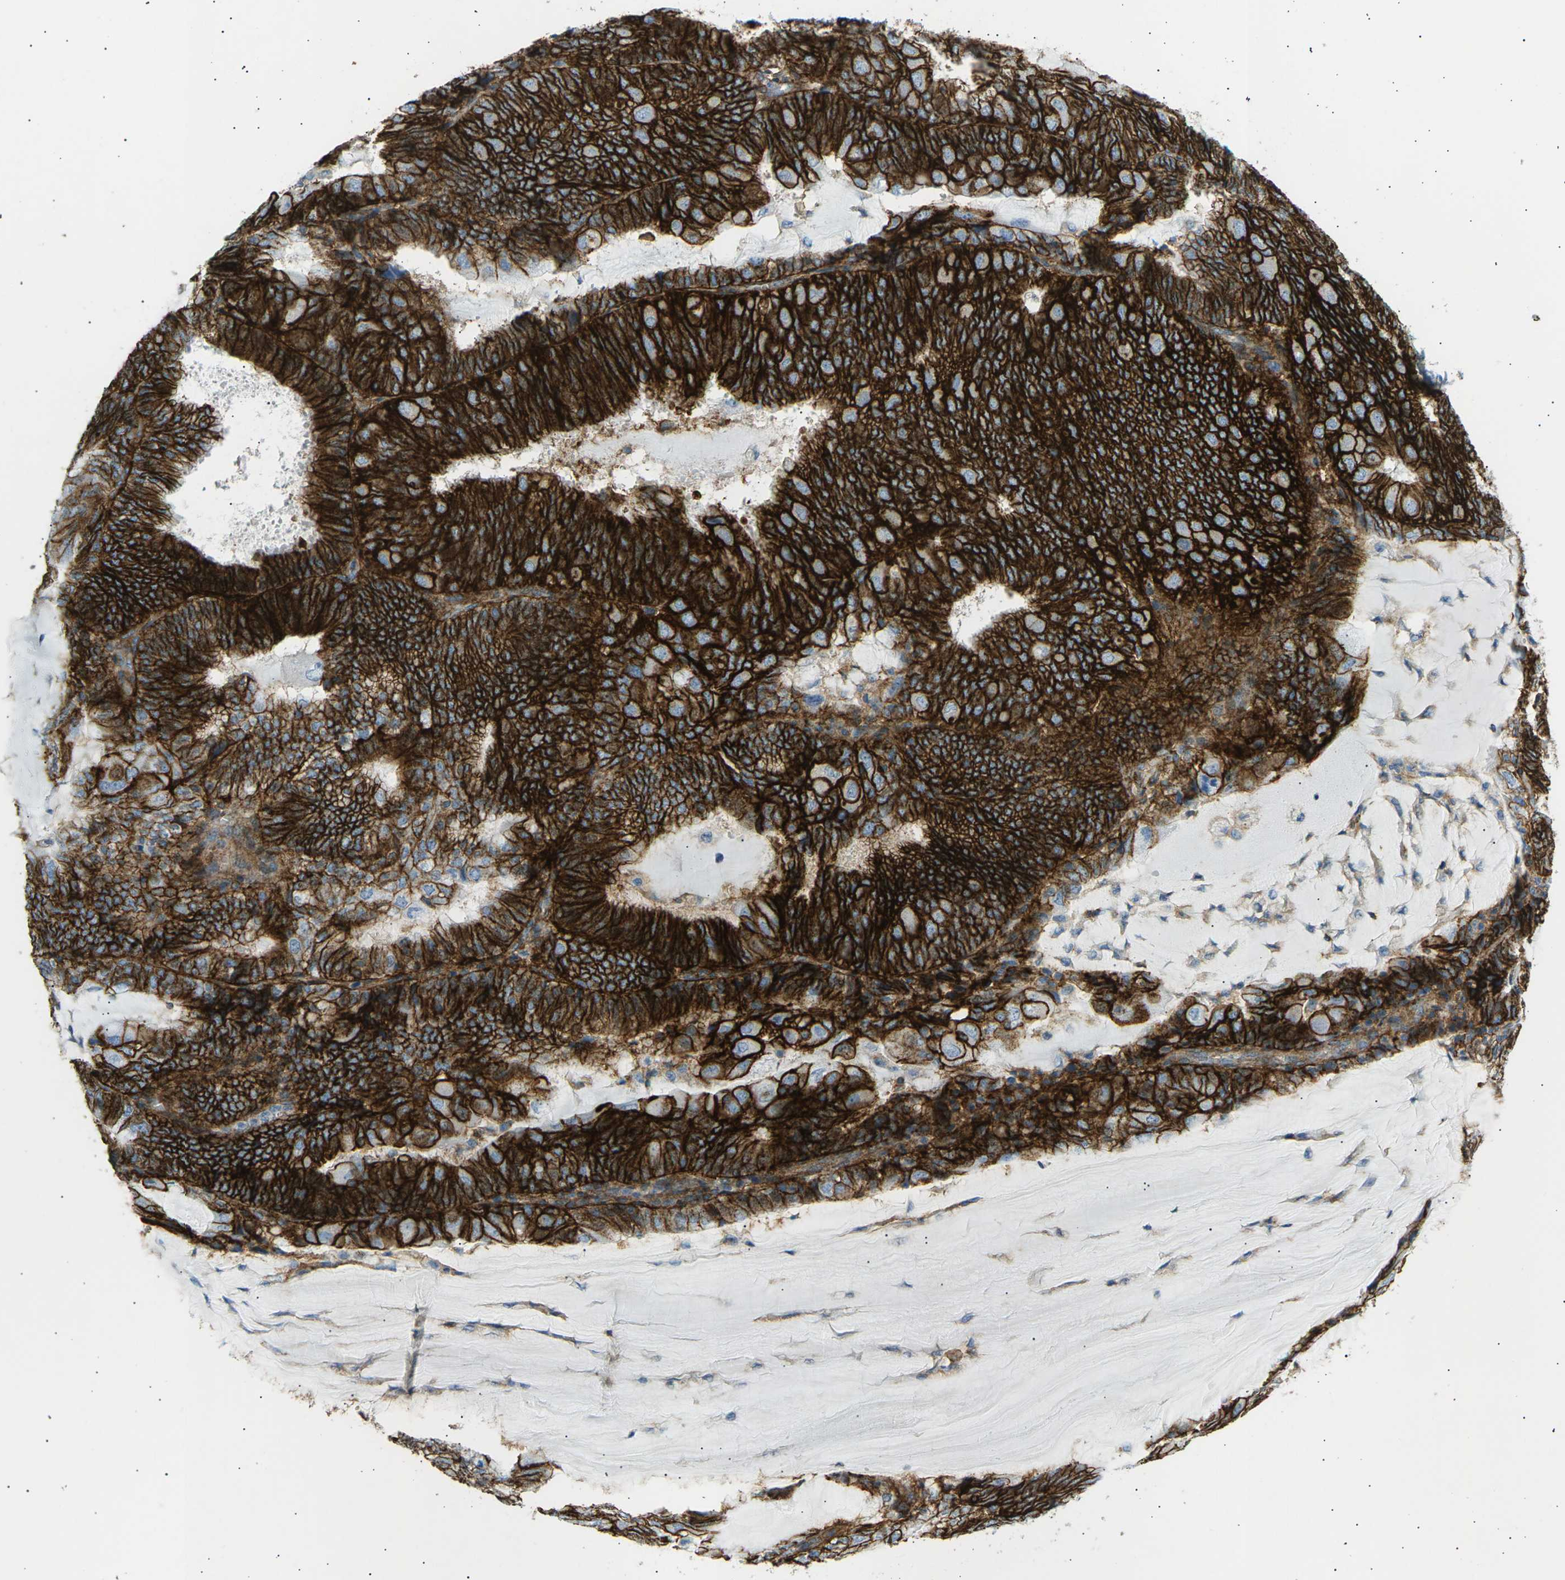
{"staining": {"intensity": "strong", "quantity": ">75%", "location": "cytoplasmic/membranous"}, "tissue": "endometrial cancer", "cell_type": "Tumor cells", "image_type": "cancer", "snomed": [{"axis": "morphology", "description": "Adenocarcinoma, NOS"}, {"axis": "topography", "description": "Endometrium"}], "caption": "Protein expression analysis of human endometrial cancer (adenocarcinoma) reveals strong cytoplasmic/membranous staining in about >75% of tumor cells.", "gene": "ATP2B4", "patient": {"sex": "female", "age": 81}}